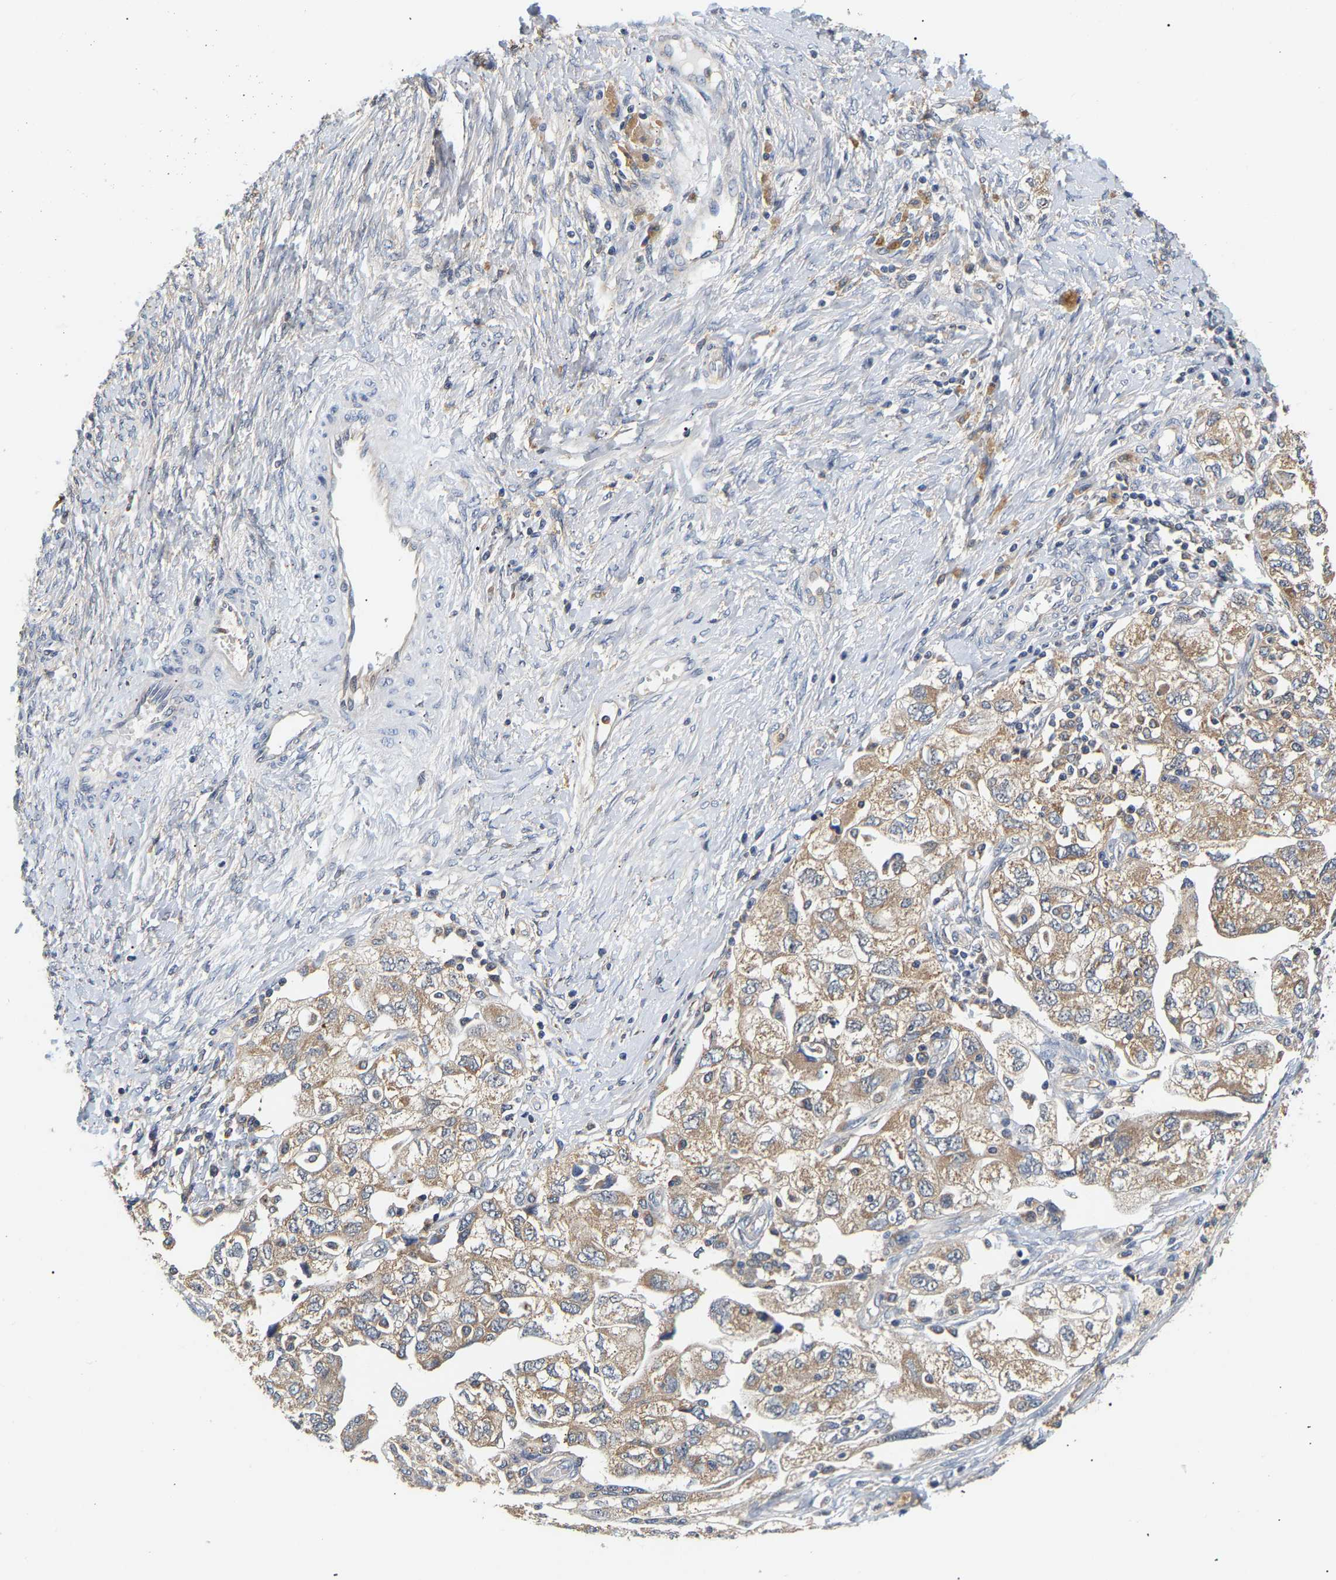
{"staining": {"intensity": "moderate", "quantity": ">75%", "location": "cytoplasmic/membranous"}, "tissue": "ovarian cancer", "cell_type": "Tumor cells", "image_type": "cancer", "snomed": [{"axis": "morphology", "description": "Carcinoma, NOS"}, {"axis": "morphology", "description": "Cystadenocarcinoma, serous, NOS"}, {"axis": "topography", "description": "Ovary"}], "caption": "This micrograph reveals serous cystadenocarcinoma (ovarian) stained with immunohistochemistry (IHC) to label a protein in brown. The cytoplasmic/membranous of tumor cells show moderate positivity for the protein. Nuclei are counter-stained blue.", "gene": "PPID", "patient": {"sex": "female", "age": 69}}